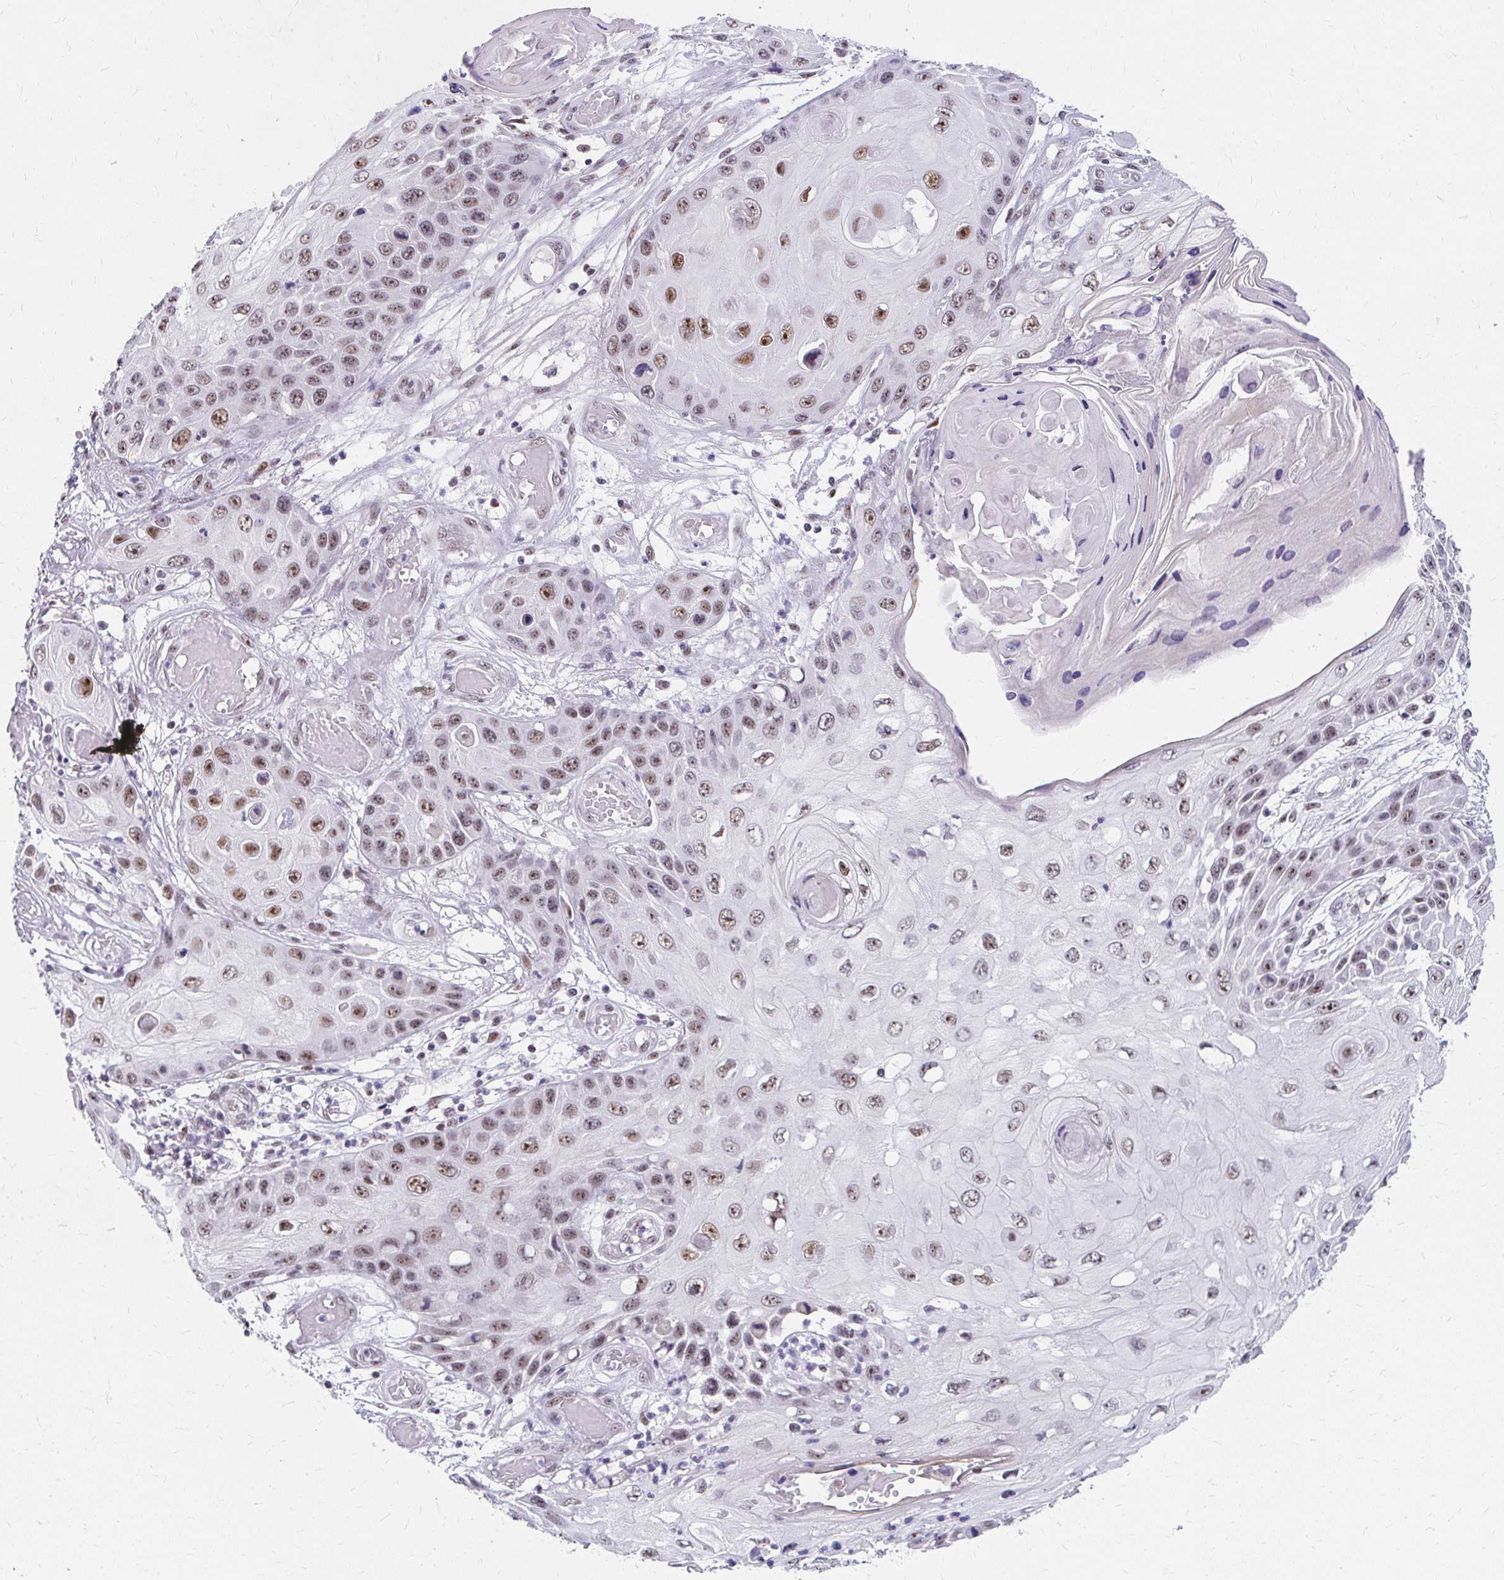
{"staining": {"intensity": "moderate", "quantity": ">75%", "location": "nuclear"}, "tissue": "skin cancer", "cell_type": "Tumor cells", "image_type": "cancer", "snomed": [{"axis": "morphology", "description": "Squamous cell carcinoma, NOS"}, {"axis": "topography", "description": "Skin"}, {"axis": "topography", "description": "Vulva"}], "caption": "Skin squamous cell carcinoma was stained to show a protein in brown. There is medium levels of moderate nuclear positivity in approximately >75% of tumor cells. (Stains: DAB (3,3'-diaminobenzidine) in brown, nuclei in blue, Microscopy: brightfield microscopy at high magnification).", "gene": "GTF2H1", "patient": {"sex": "female", "age": 44}}